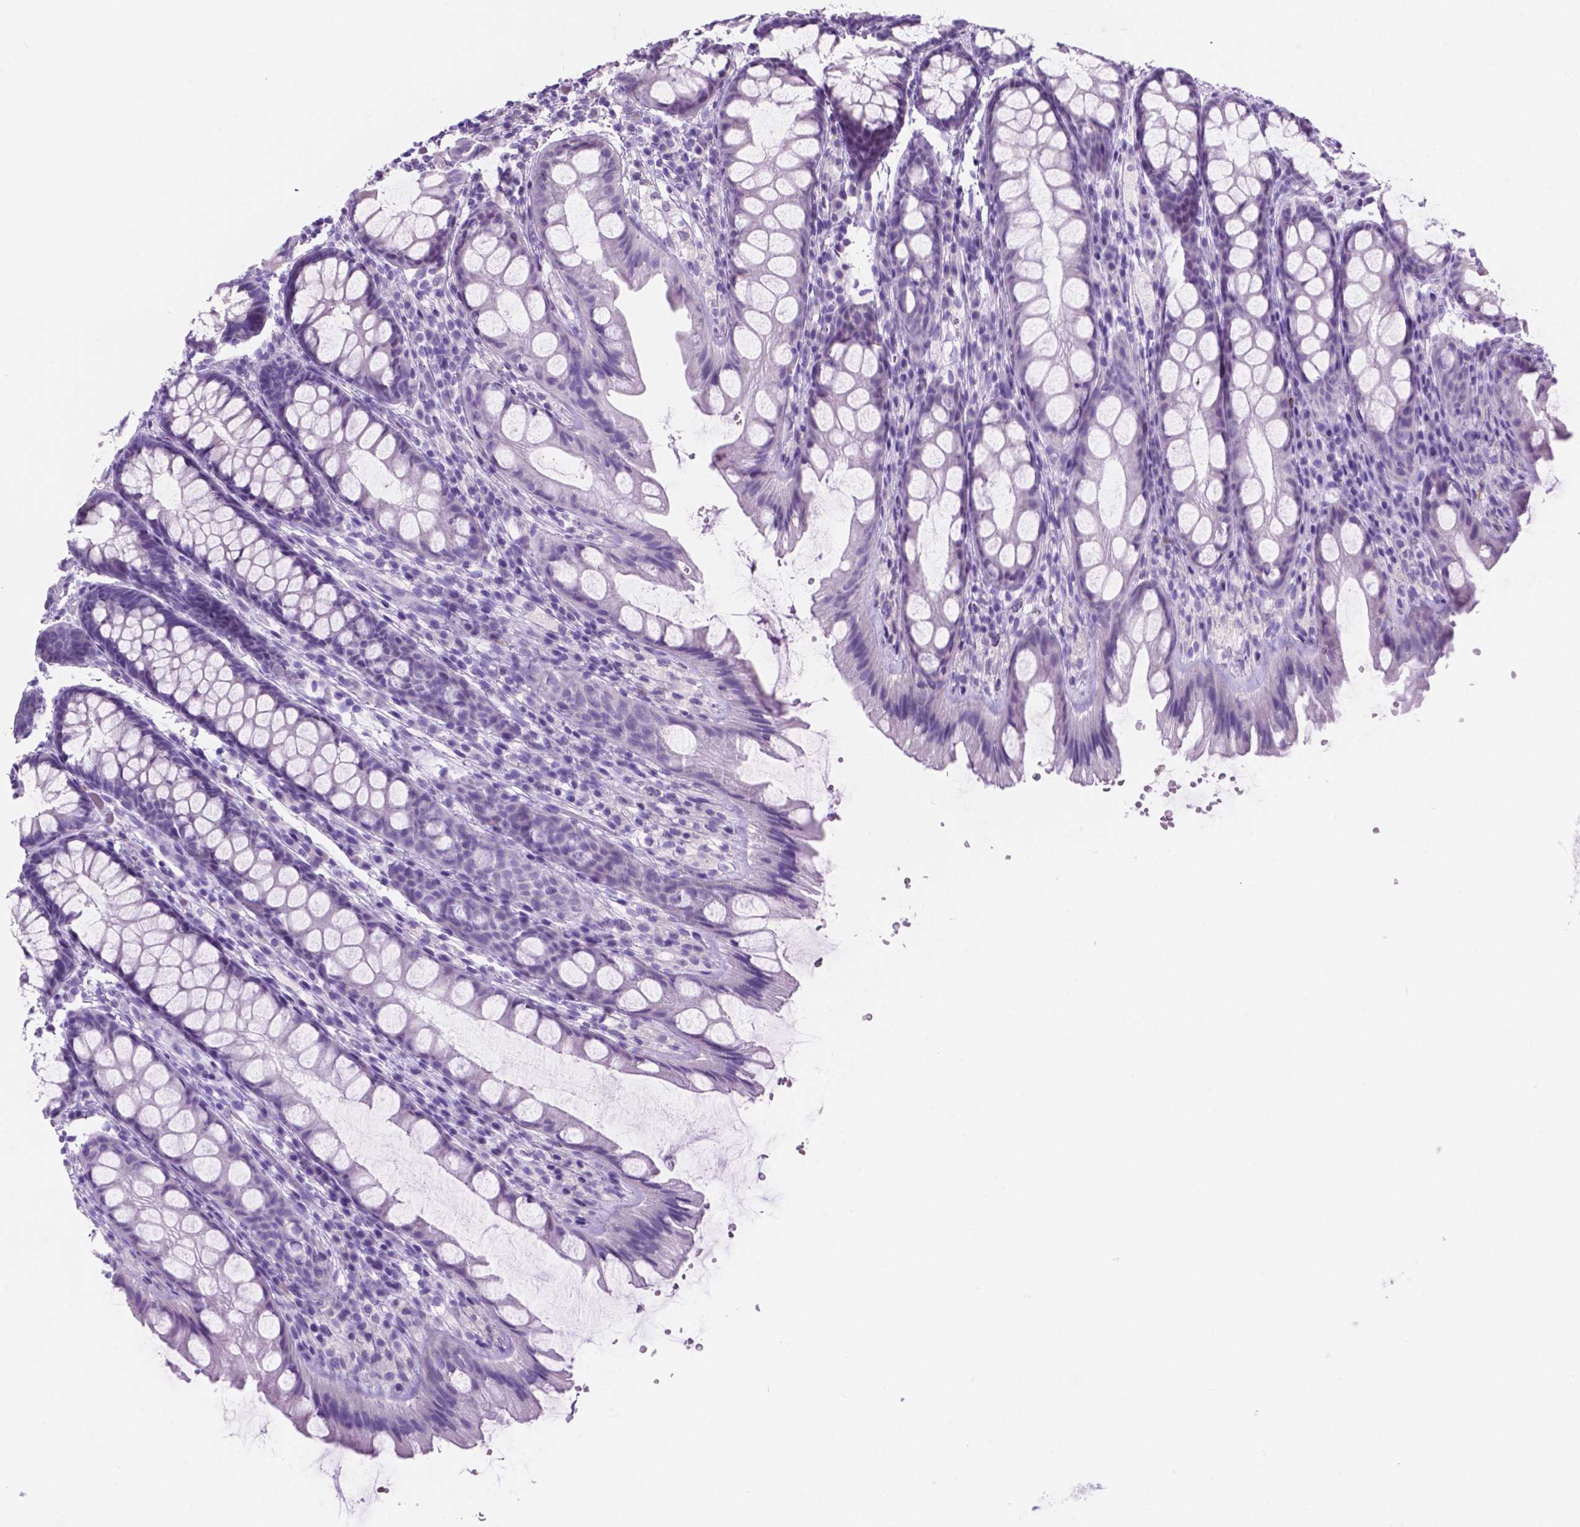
{"staining": {"intensity": "negative", "quantity": "none", "location": "none"}, "tissue": "colon", "cell_type": "Endothelial cells", "image_type": "normal", "snomed": [{"axis": "morphology", "description": "Normal tissue, NOS"}, {"axis": "topography", "description": "Colon"}], "caption": "An immunohistochemistry photomicrograph of benign colon is shown. There is no staining in endothelial cells of colon.", "gene": "GRIN2B", "patient": {"sex": "male", "age": 47}}